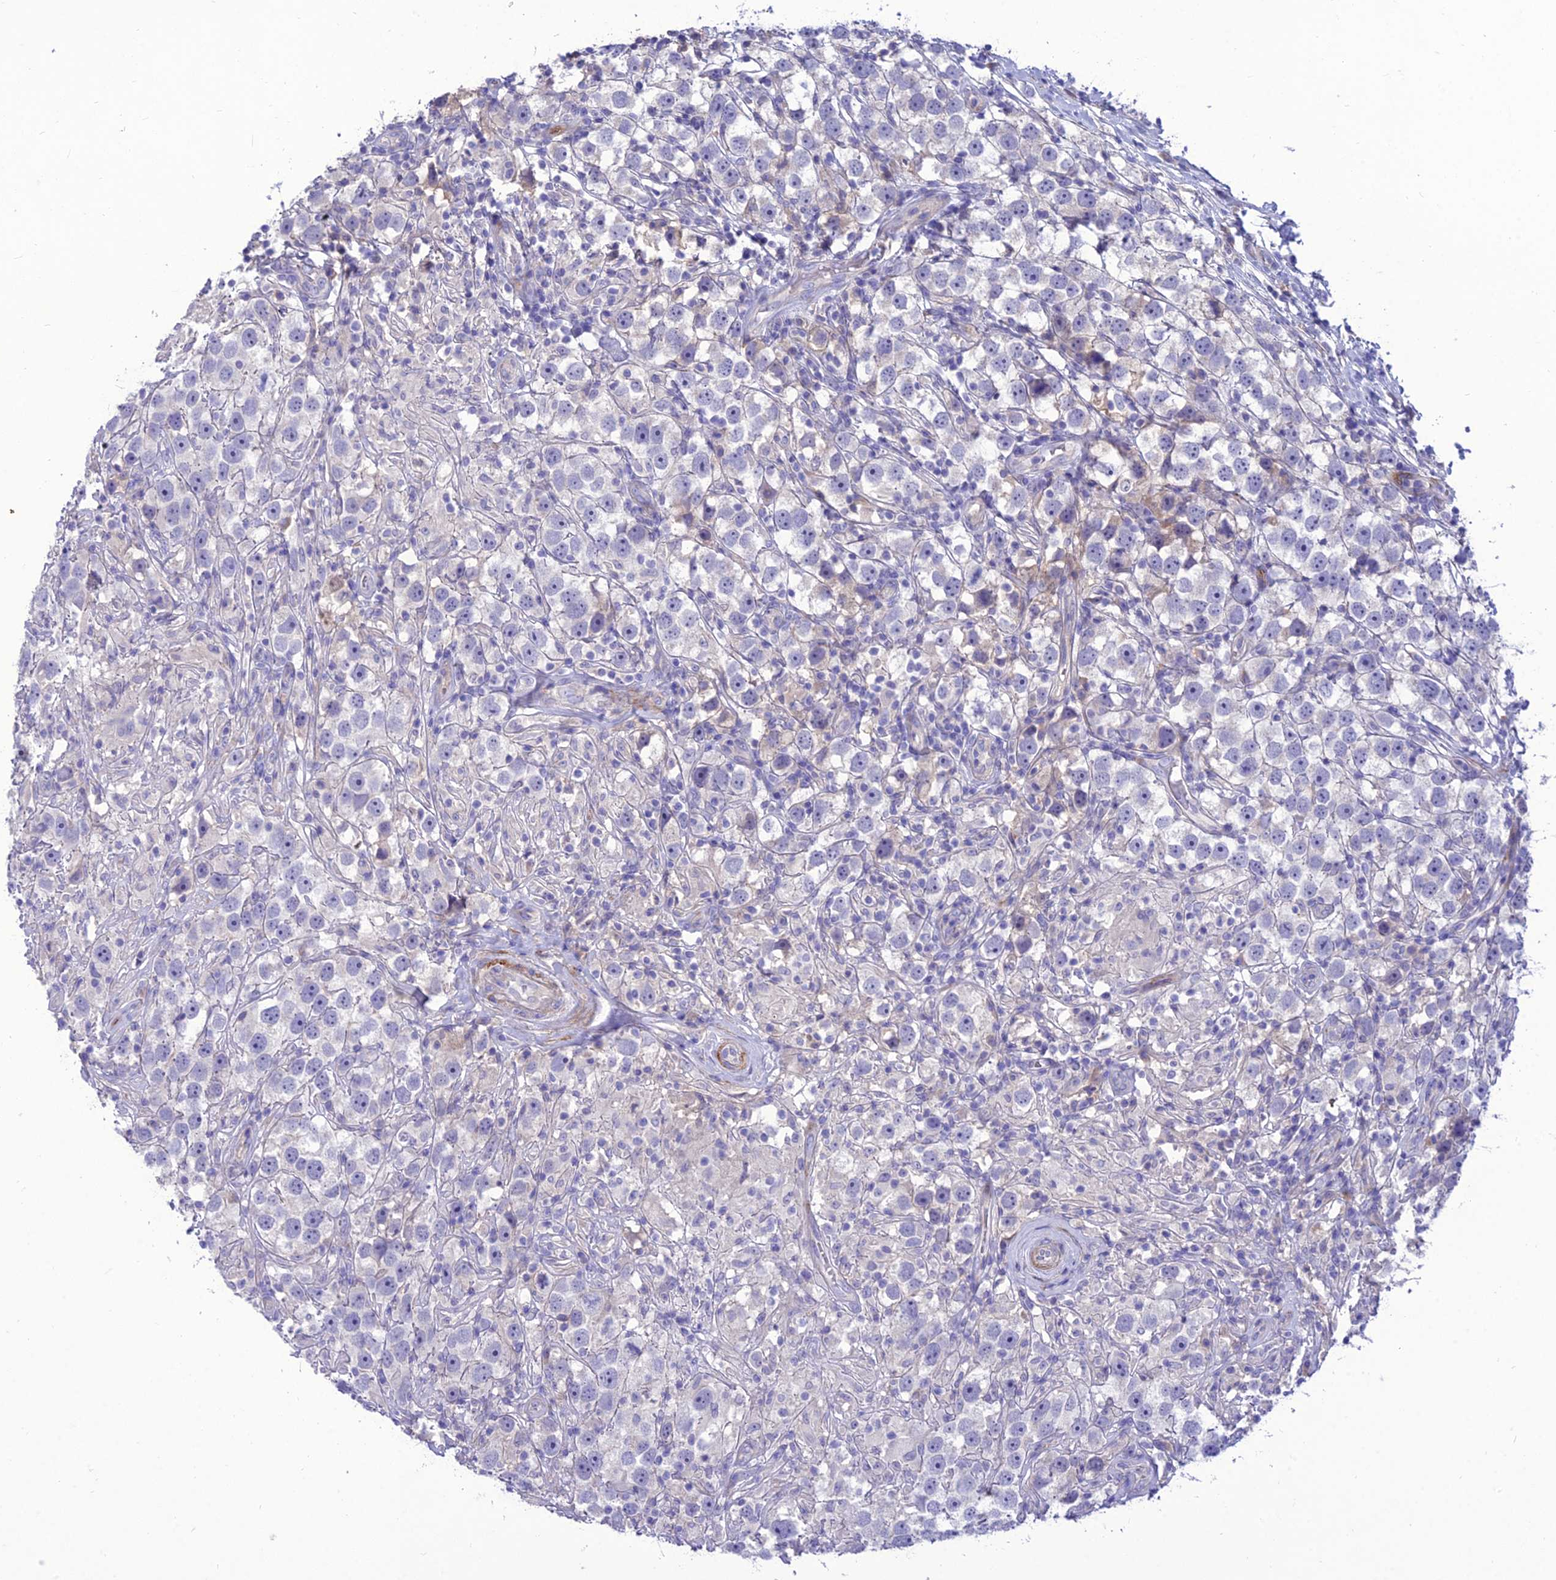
{"staining": {"intensity": "negative", "quantity": "none", "location": "none"}, "tissue": "testis cancer", "cell_type": "Tumor cells", "image_type": "cancer", "snomed": [{"axis": "morphology", "description": "Seminoma, NOS"}, {"axis": "topography", "description": "Testis"}], "caption": "DAB immunohistochemical staining of testis seminoma shows no significant expression in tumor cells. (Brightfield microscopy of DAB immunohistochemistry (IHC) at high magnification).", "gene": "TEKT3", "patient": {"sex": "male", "age": 49}}